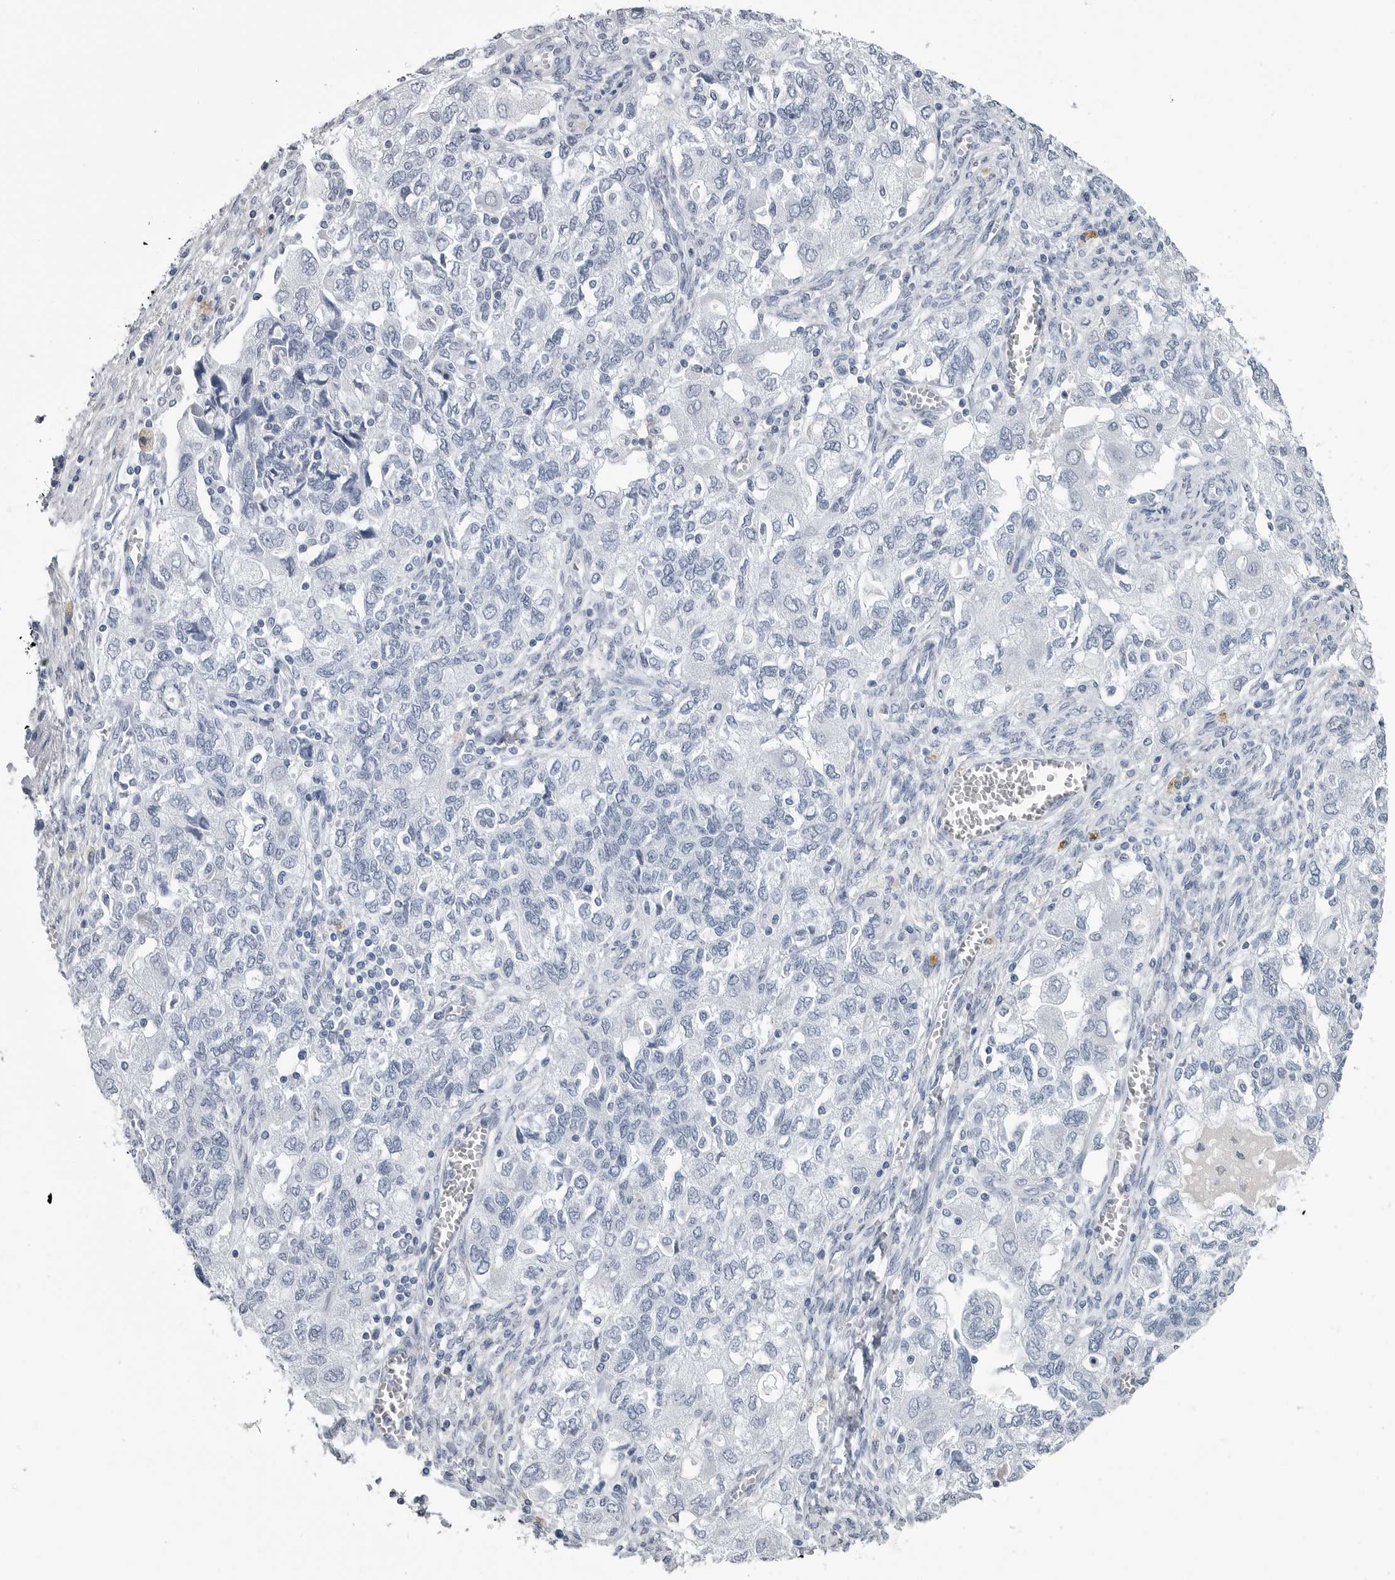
{"staining": {"intensity": "negative", "quantity": "none", "location": "none"}, "tissue": "ovarian cancer", "cell_type": "Tumor cells", "image_type": "cancer", "snomed": [{"axis": "morphology", "description": "Carcinoma, NOS"}, {"axis": "morphology", "description": "Cystadenocarcinoma, serous, NOS"}, {"axis": "topography", "description": "Ovary"}], "caption": "Human ovarian cancer (serous cystadenocarcinoma) stained for a protein using immunohistochemistry (IHC) displays no staining in tumor cells.", "gene": "AMPD1", "patient": {"sex": "female", "age": 69}}